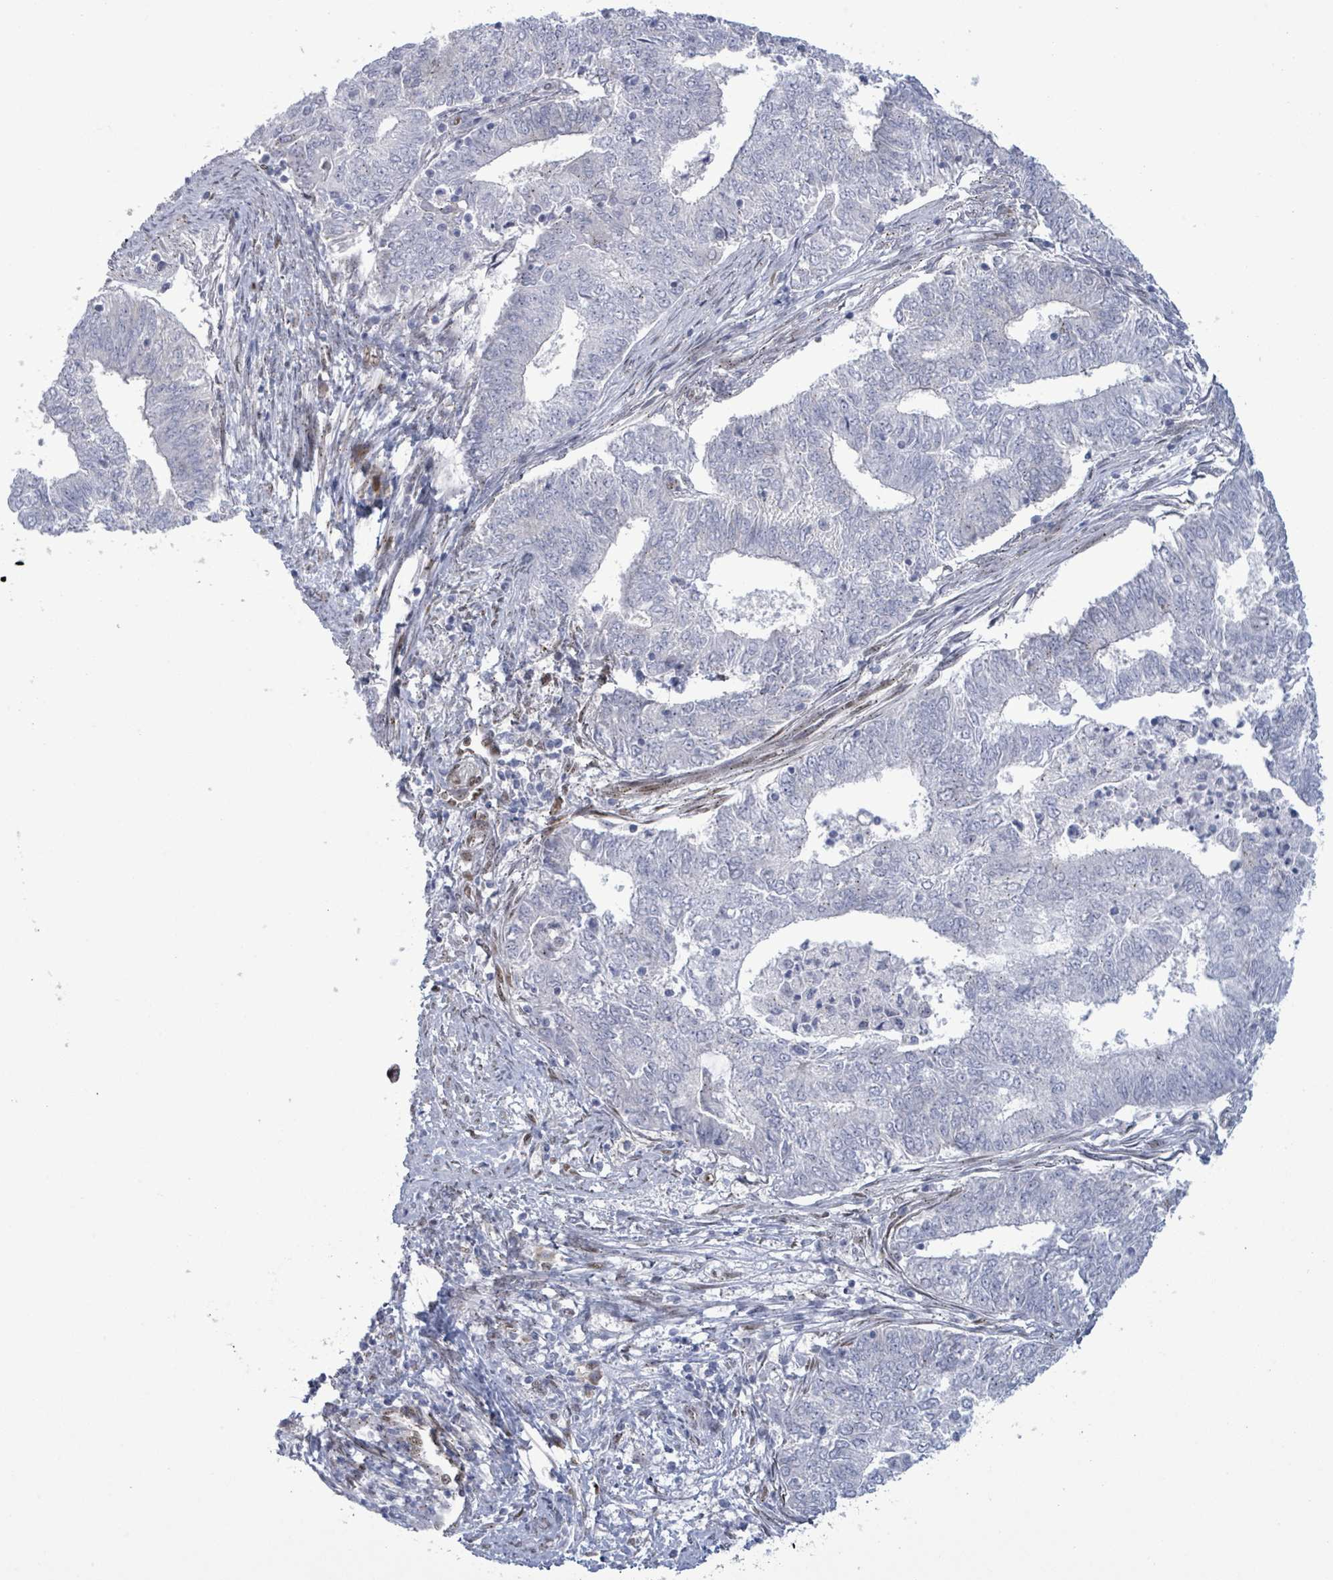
{"staining": {"intensity": "negative", "quantity": "none", "location": "none"}, "tissue": "endometrial cancer", "cell_type": "Tumor cells", "image_type": "cancer", "snomed": [{"axis": "morphology", "description": "Adenocarcinoma, NOS"}, {"axis": "topography", "description": "Endometrium"}], "caption": "Immunohistochemistry micrograph of endometrial adenocarcinoma stained for a protein (brown), which displays no positivity in tumor cells.", "gene": "TUSC1", "patient": {"sex": "female", "age": 62}}